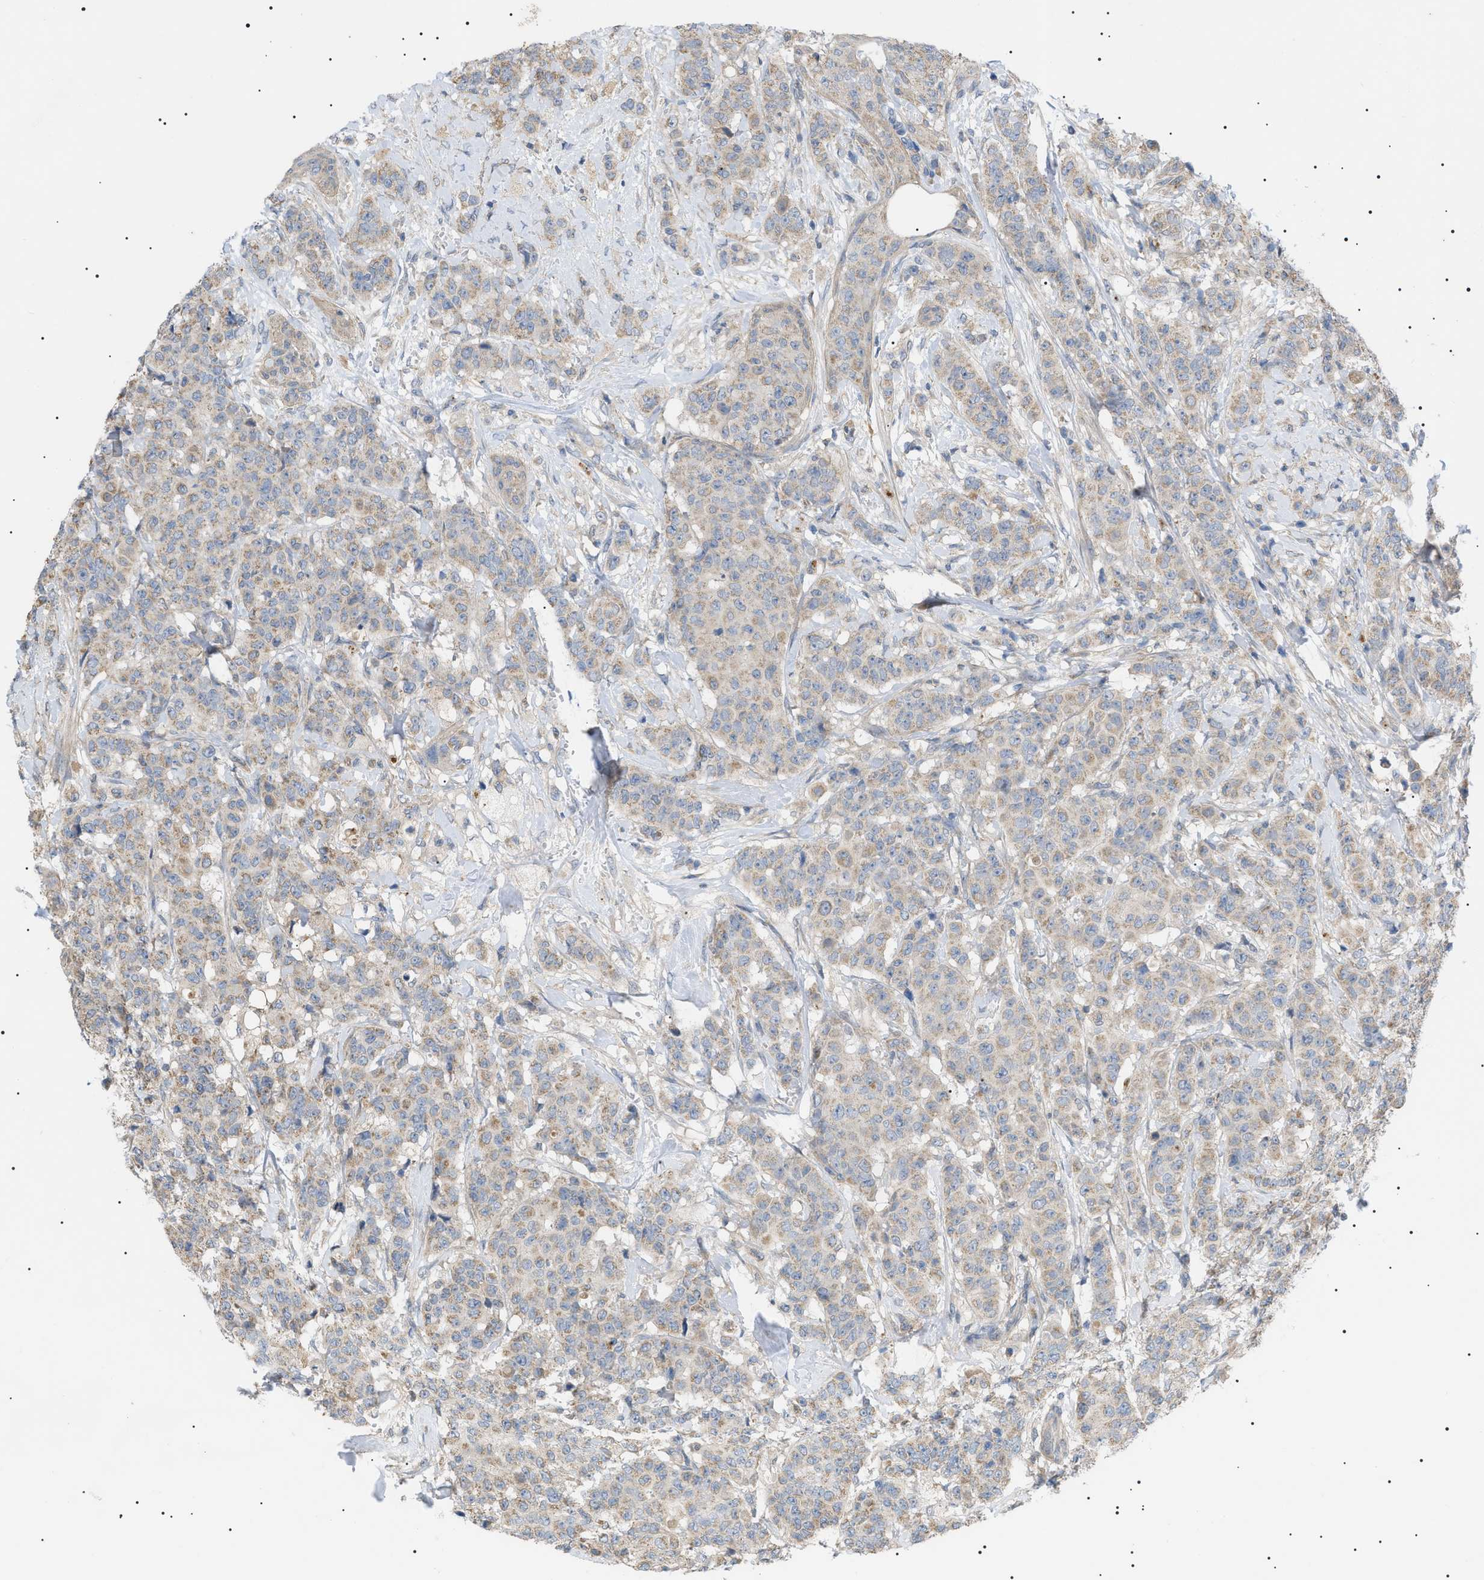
{"staining": {"intensity": "weak", "quantity": ">75%", "location": "cytoplasmic/membranous"}, "tissue": "breast cancer", "cell_type": "Tumor cells", "image_type": "cancer", "snomed": [{"axis": "morphology", "description": "Normal tissue, NOS"}, {"axis": "morphology", "description": "Duct carcinoma"}, {"axis": "topography", "description": "Breast"}], "caption": "The image reveals immunohistochemical staining of breast intraductal carcinoma. There is weak cytoplasmic/membranous positivity is seen in approximately >75% of tumor cells. Nuclei are stained in blue.", "gene": "IRS2", "patient": {"sex": "female", "age": 40}}